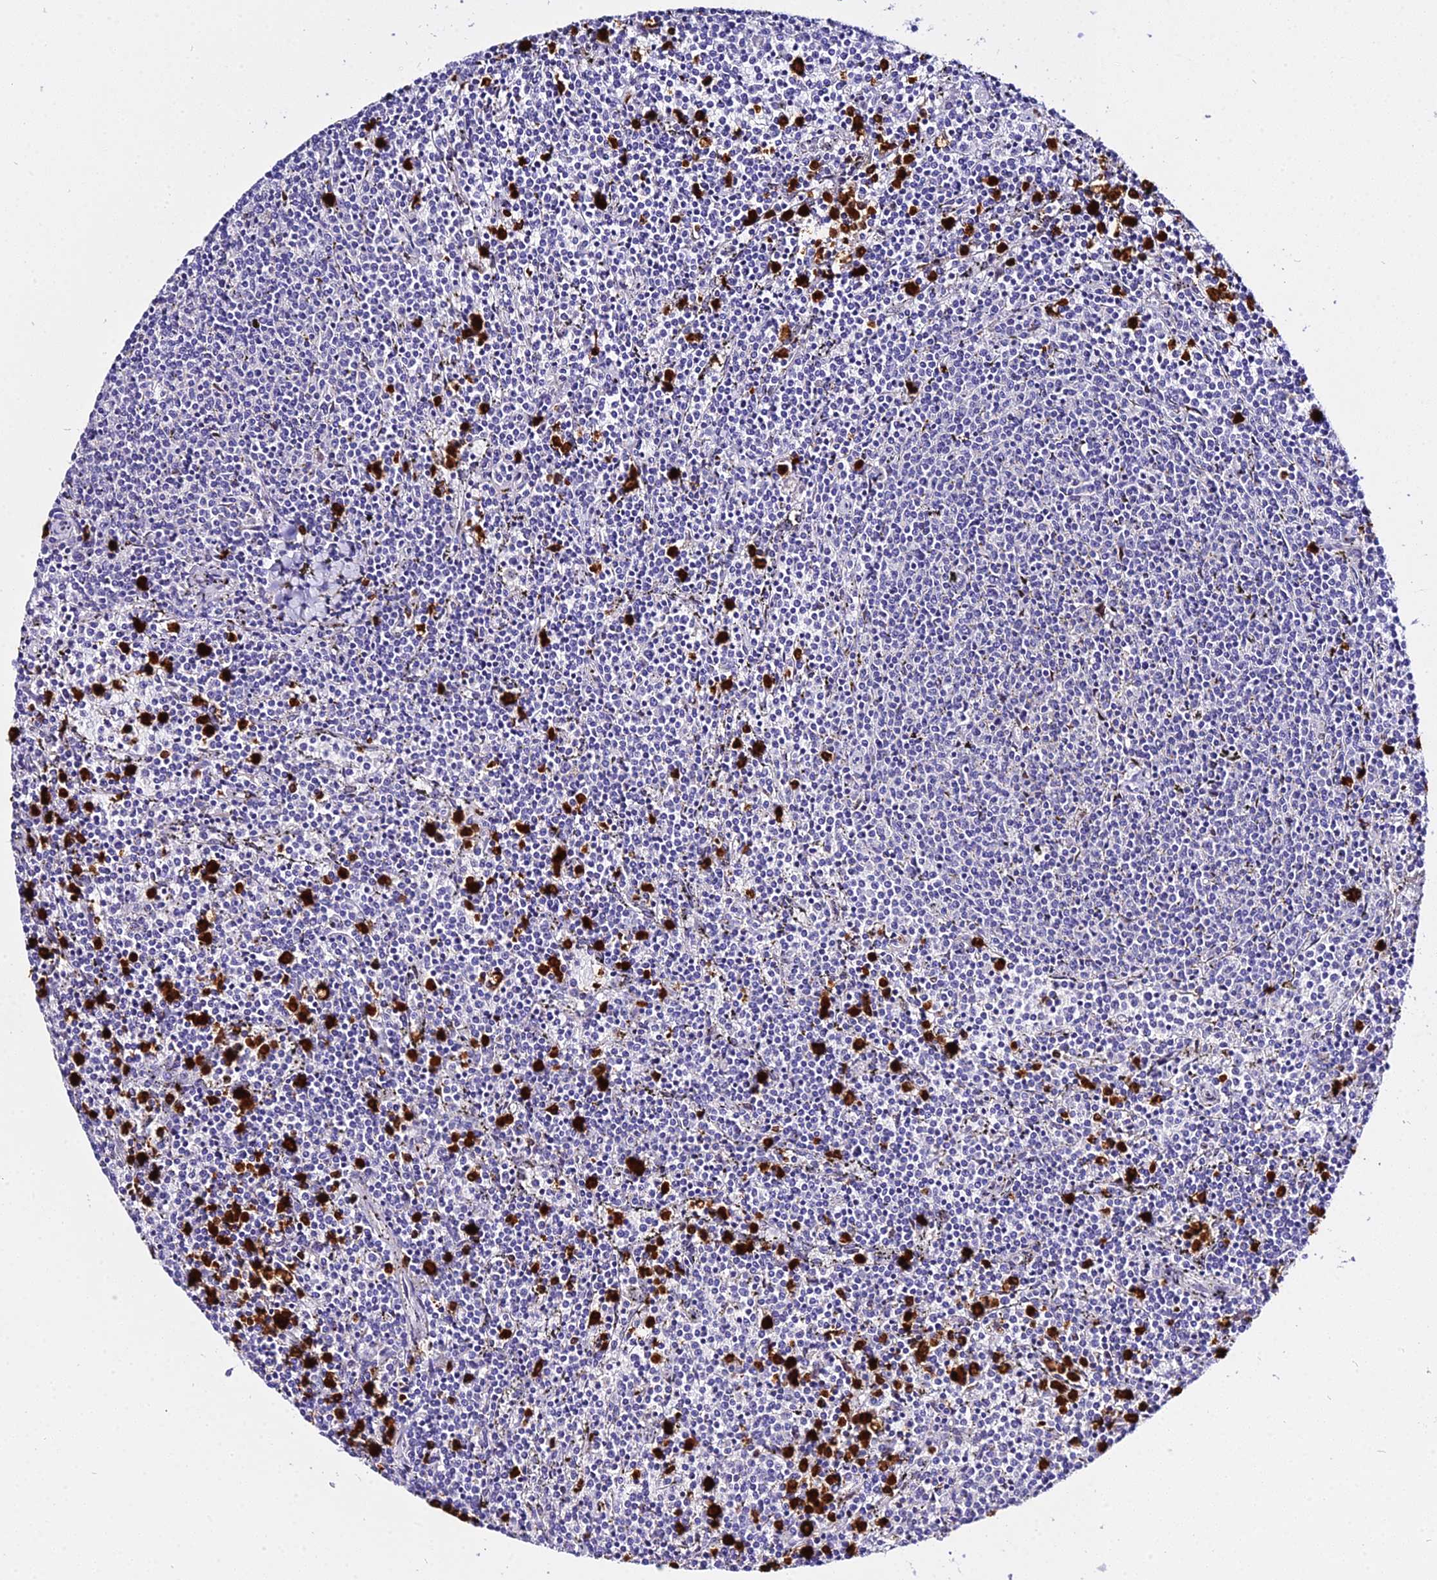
{"staining": {"intensity": "negative", "quantity": "none", "location": "none"}, "tissue": "lymphoma", "cell_type": "Tumor cells", "image_type": "cancer", "snomed": [{"axis": "morphology", "description": "Malignant lymphoma, non-Hodgkin's type, Low grade"}, {"axis": "topography", "description": "Spleen"}], "caption": "Human lymphoma stained for a protein using immunohistochemistry (IHC) reveals no positivity in tumor cells.", "gene": "MCM10", "patient": {"sex": "female", "age": 50}}